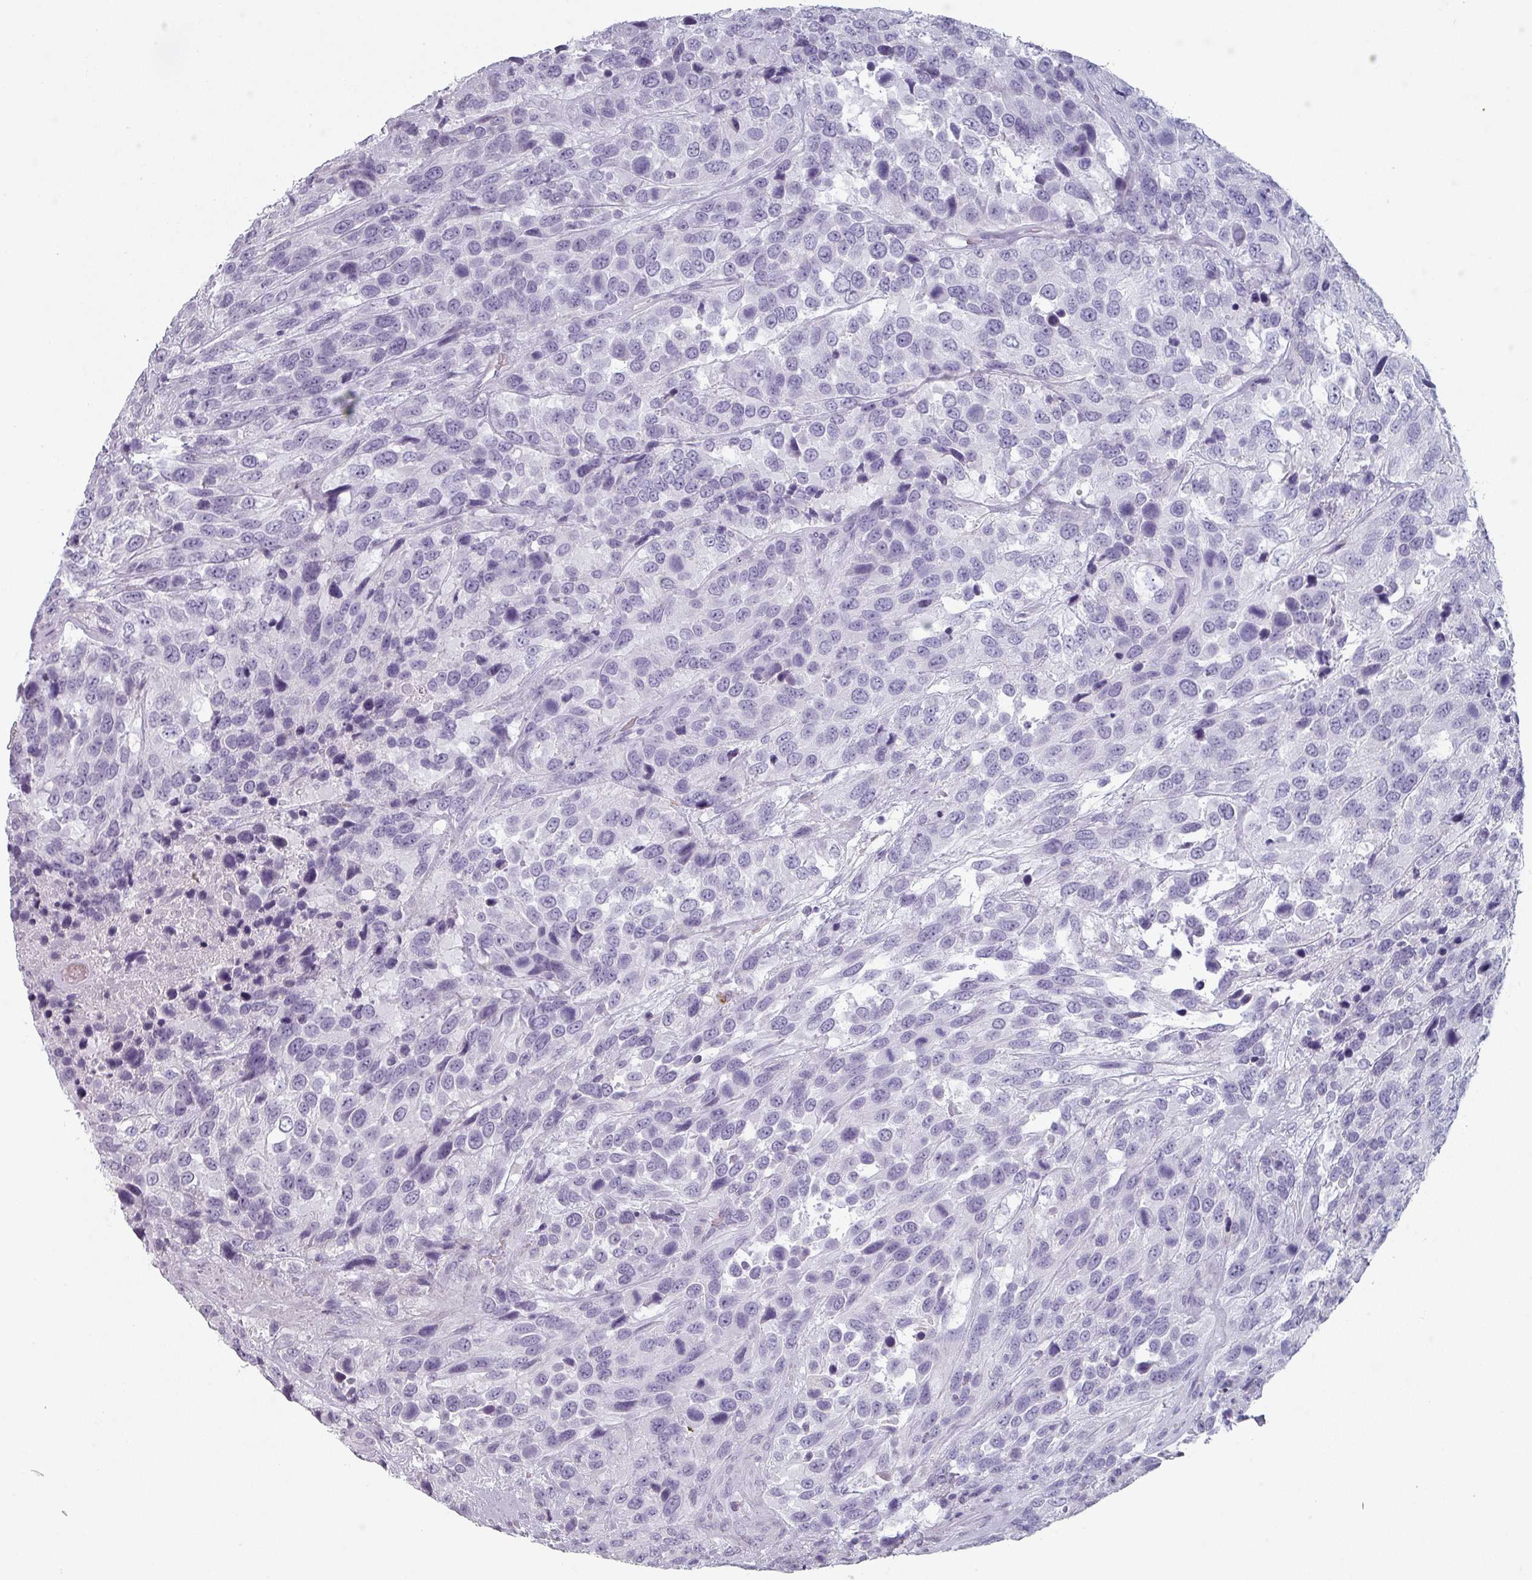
{"staining": {"intensity": "negative", "quantity": "none", "location": "none"}, "tissue": "urothelial cancer", "cell_type": "Tumor cells", "image_type": "cancer", "snomed": [{"axis": "morphology", "description": "Urothelial carcinoma, High grade"}, {"axis": "topography", "description": "Urinary bladder"}], "caption": "There is no significant positivity in tumor cells of urothelial carcinoma (high-grade). (Immunohistochemistry, brightfield microscopy, high magnification).", "gene": "SLC35G2", "patient": {"sex": "female", "age": 70}}